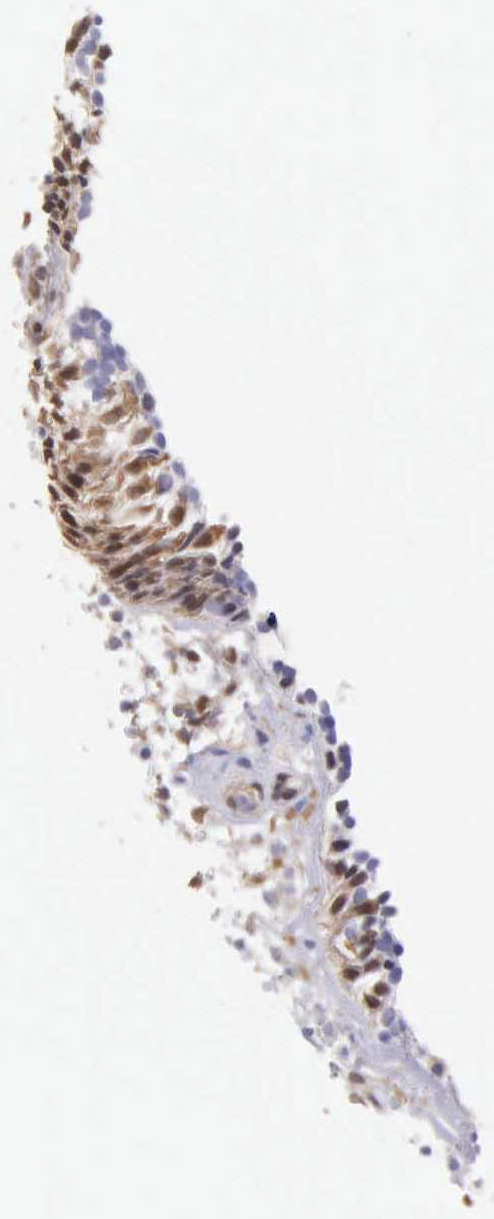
{"staining": {"intensity": "moderate", "quantity": ">75%", "location": "cytoplasmic/membranous"}, "tissue": "urothelial cancer", "cell_type": "Tumor cells", "image_type": "cancer", "snomed": [{"axis": "morphology", "description": "Urothelial carcinoma, Low grade"}, {"axis": "topography", "description": "Urinary bladder"}], "caption": "Immunohistochemical staining of urothelial cancer demonstrates medium levels of moderate cytoplasmic/membranous positivity in about >75% of tumor cells.", "gene": "BID", "patient": {"sex": "male", "age": 85}}